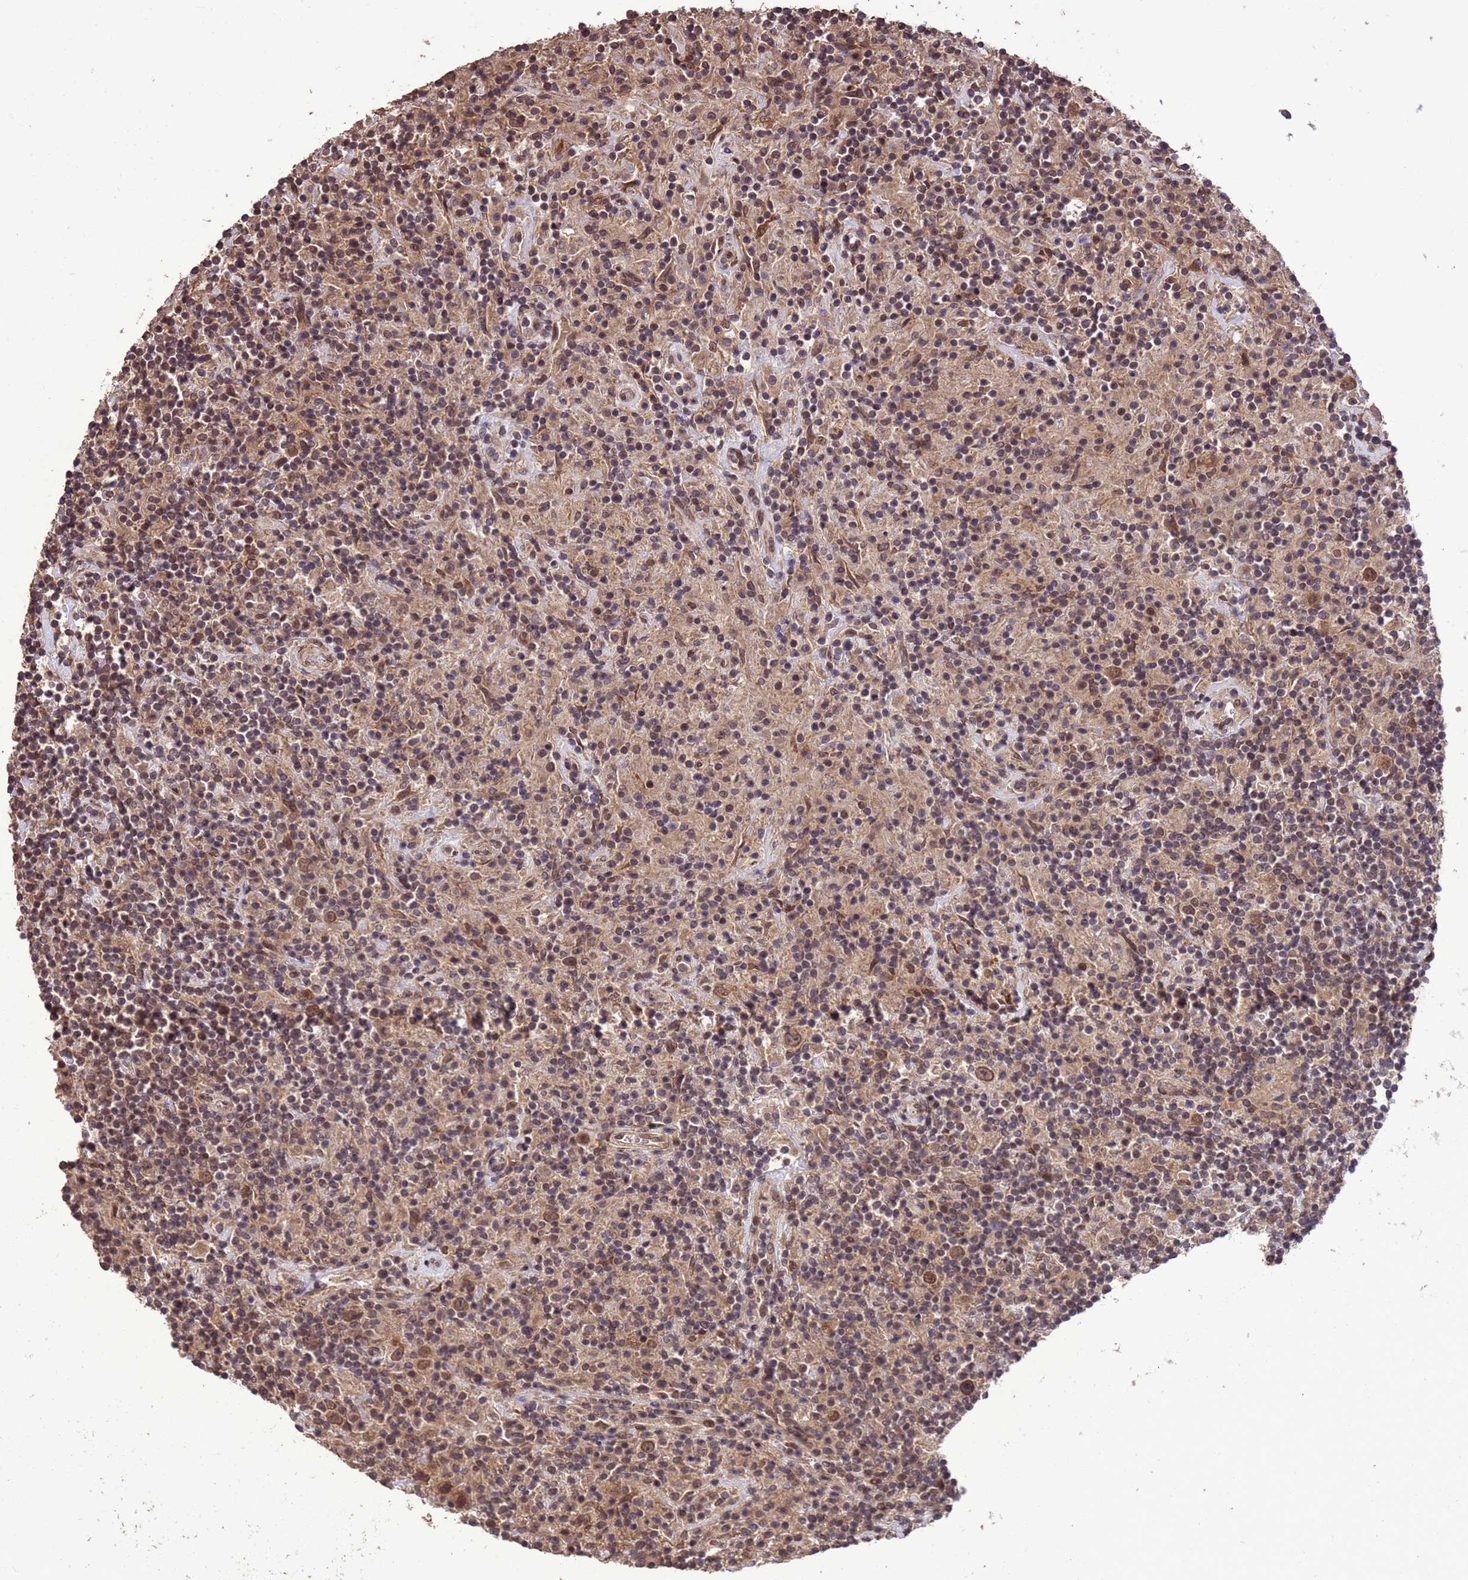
{"staining": {"intensity": "moderate", "quantity": ">75%", "location": "nuclear"}, "tissue": "lymphoma", "cell_type": "Tumor cells", "image_type": "cancer", "snomed": [{"axis": "morphology", "description": "Hodgkin's disease, NOS"}, {"axis": "topography", "description": "Lymph node"}], "caption": "This micrograph shows immunohistochemistry staining of human lymphoma, with medium moderate nuclear expression in approximately >75% of tumor cells.", "gene": "VSTM4", "patient": {"sex": "male", "age": 70}}